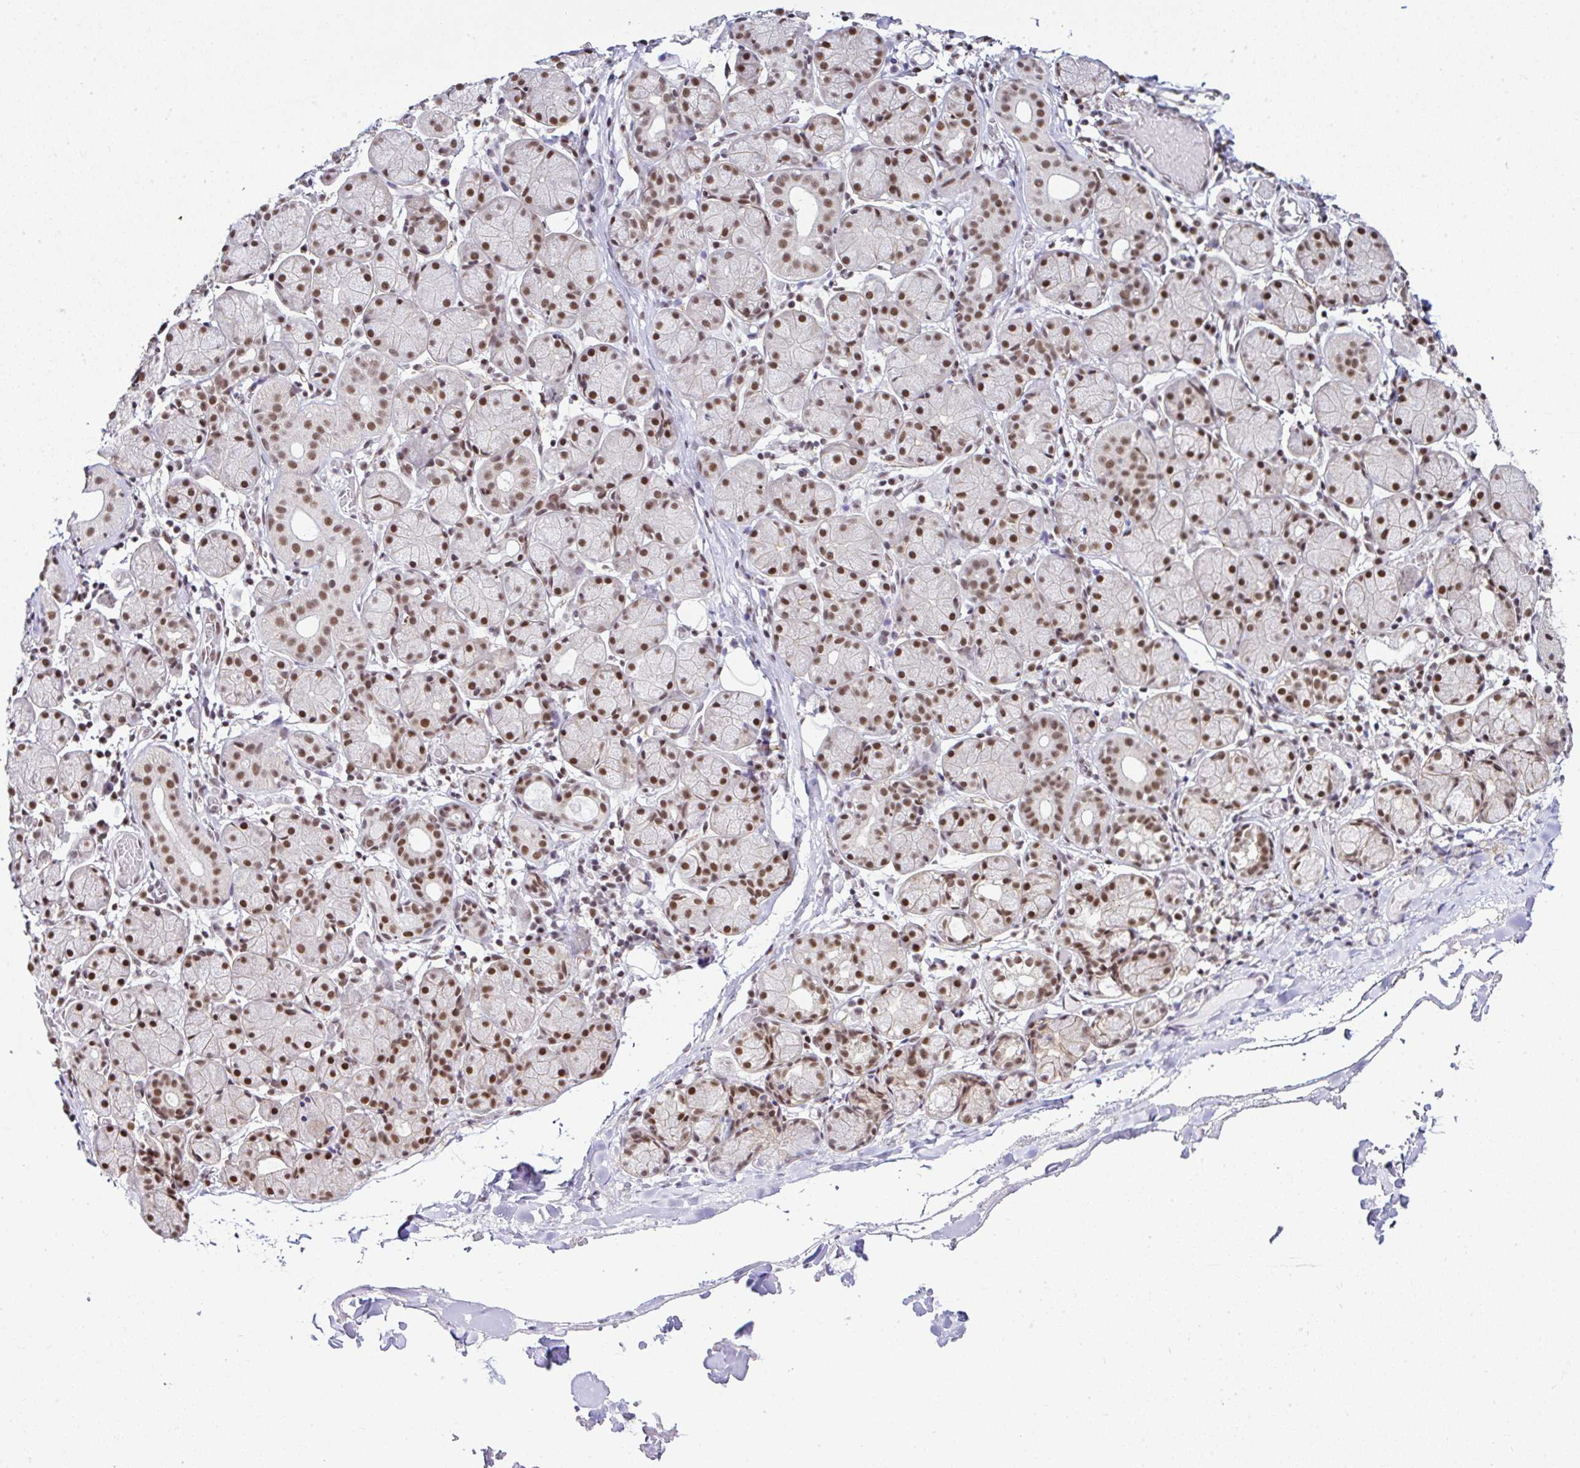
{"staining": {"intensity": "moderate", "quantity": ">75%", "location": "nuclear"}, "tissue": "salivary gland", "cell_type": "Glandular cells", "image_type": "normal", "snomed": [{"axis": "morphology", "description": "Normal tissue, NOS"}, {"axis": "topography", "description": "Salivary gland"}], "caption": "Benign salivary gland was stained to show a protein in brown. There is medium levels of moderate nuclear expression in about >75% of glandular cells. The protein is stained brown, and the nuclei are stained in blue (DAB IHC with brightfield microscopy, high magnification).", "gene": "PTPN2", "patient": {"sex": "female", "age": 24}}